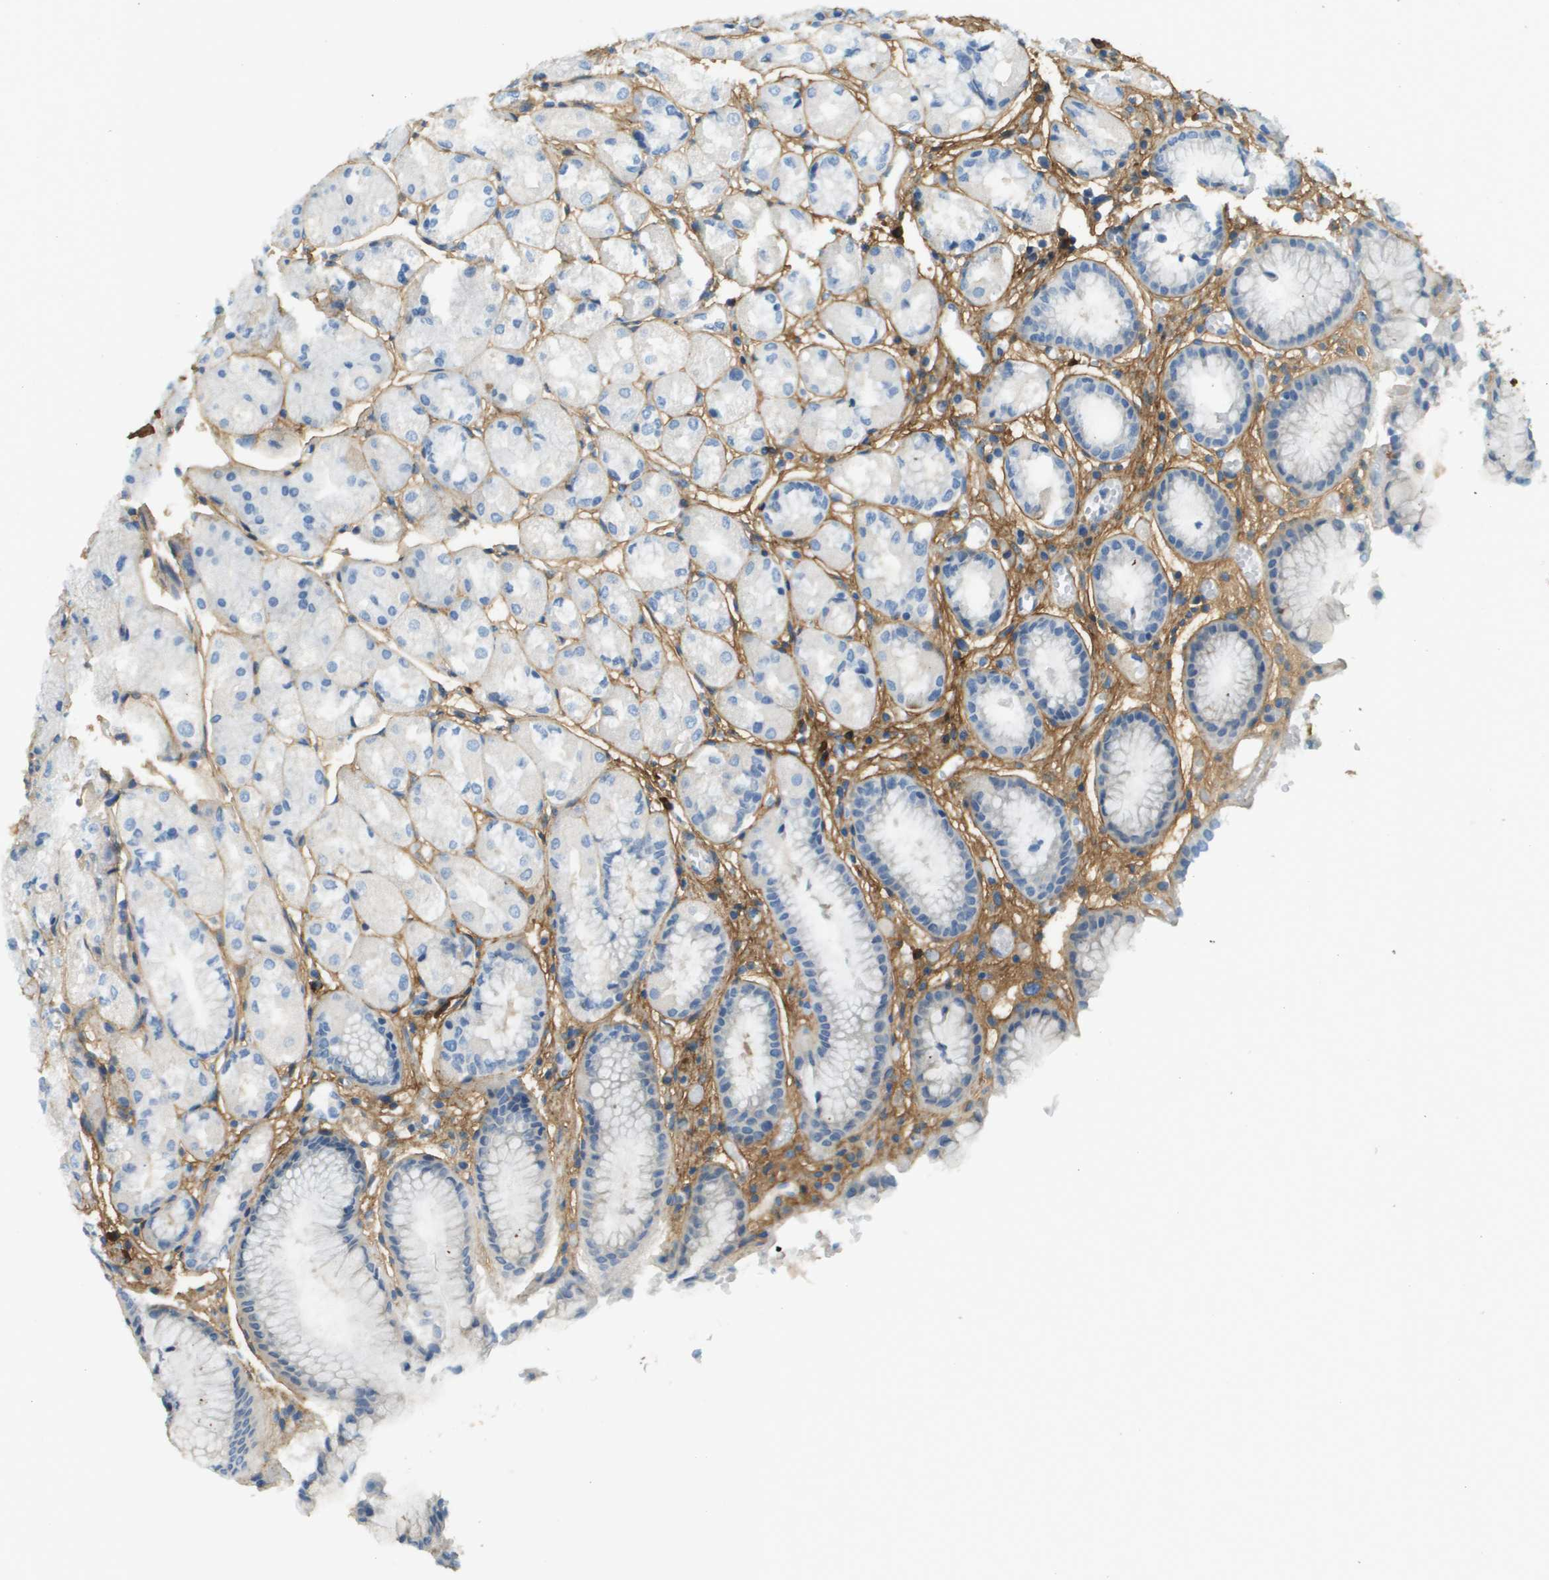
{"staining": {"intensity": "negative", "quantity": "none", "location": "none"}, "tissue": "stomach", "cell_type": "Glandular cells", "image_type": "normal", "snomed": [{"axis": "morphology", "description": "Normal tissue, NOS"}, {"axis": "topography", "description": "Stomach, upper"}], "caption": "Immunohistochemical staining of benign stomach shows no significant positivity in glandular cells.", "gene": "DCN", "patient": {"sex": "male", "age": 72}}